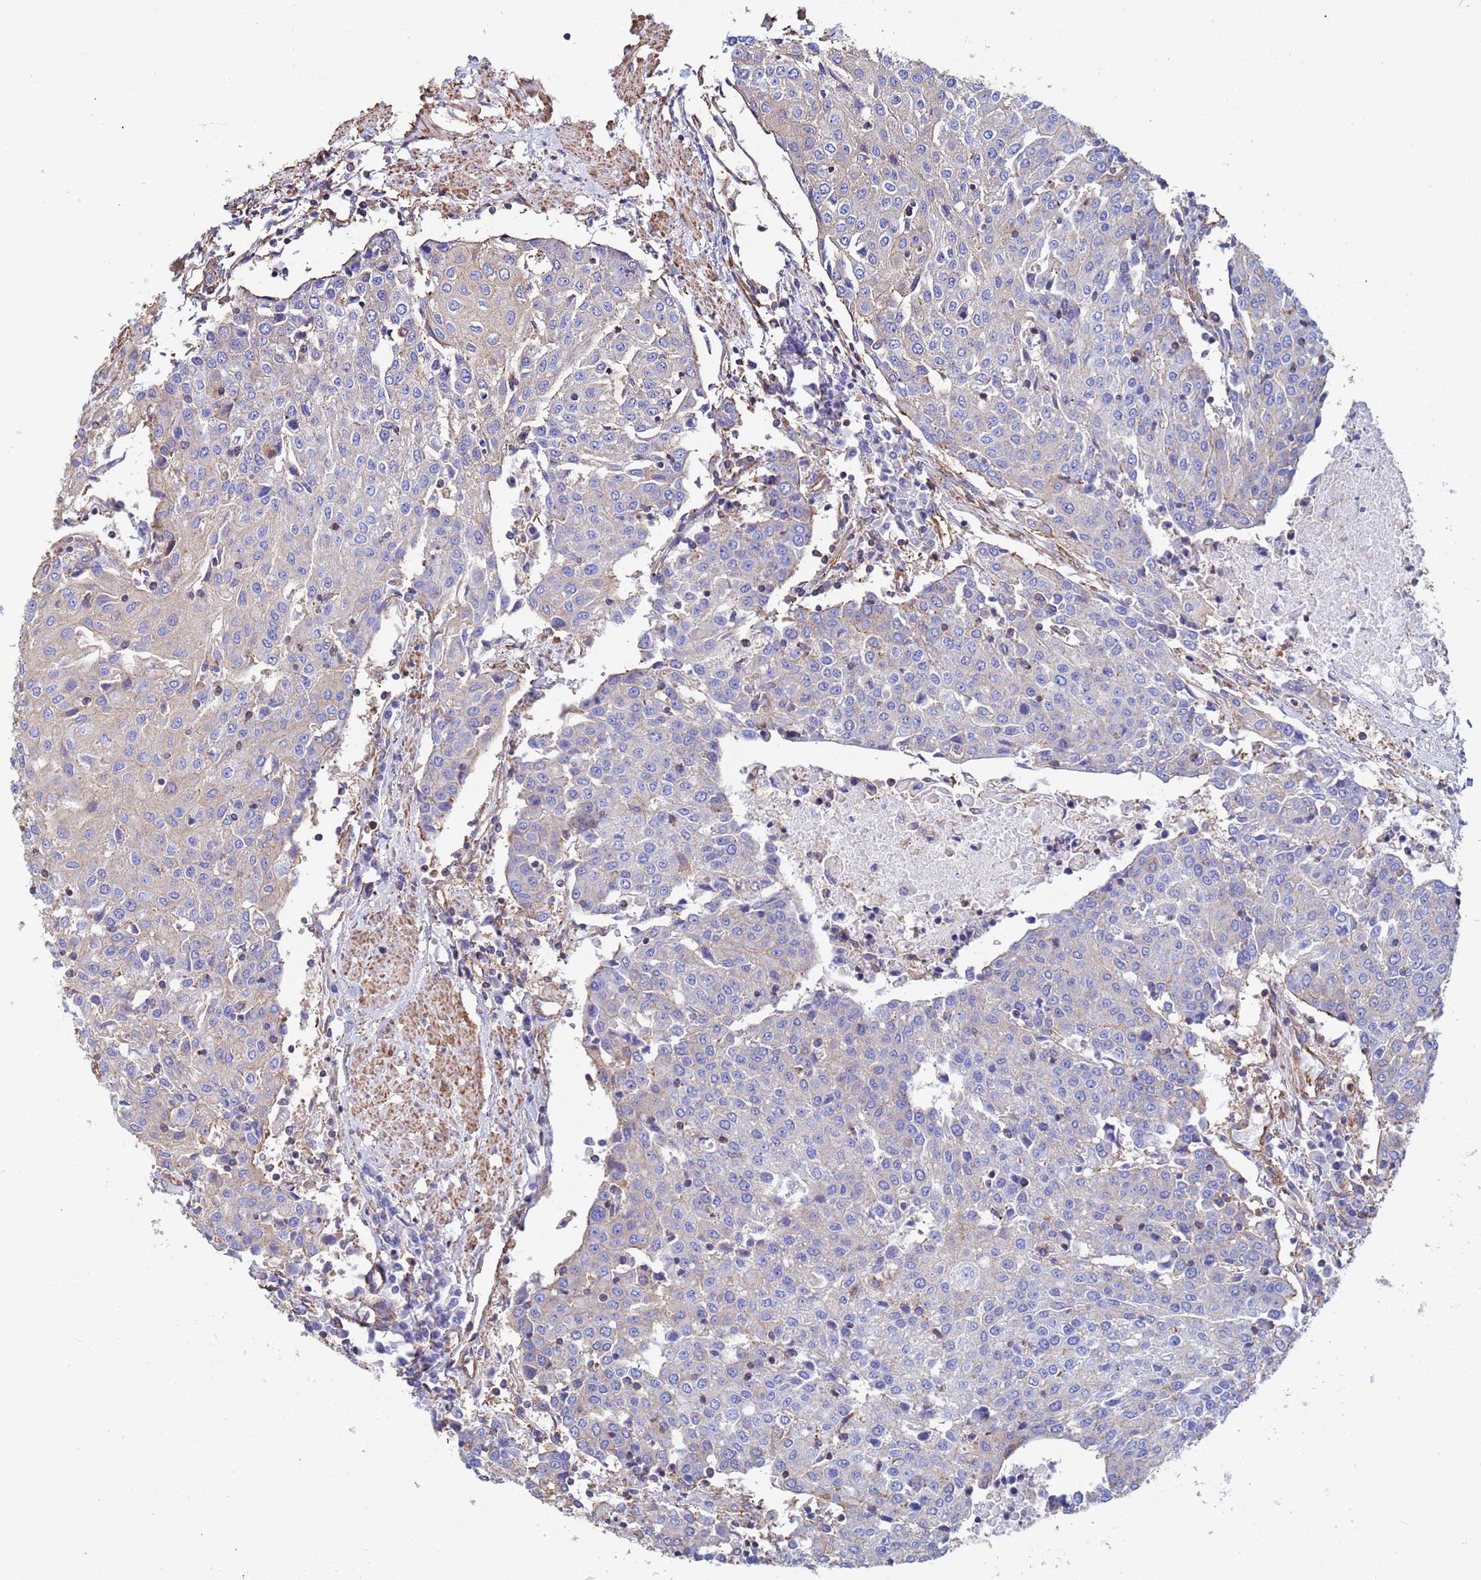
{"staining": {"intensity": "negative", "quantity": "none", "location": "none"}, "tissue": "urothelial cancer", "cell_type": "Tumor cells", "image_type": "cancer", "snomed": [{"axis": "morphology", "description": "Urothelial carcinoma, High grade"}, {"axis": "topography", "description": "Urinary bladder"}], "caption": "A high-resolution image shows immunohistochemistry staining of urothelial cancer, which demonstrates no significant positivity in tumor cells.", "gene": "MYL12A", "patient": {"sex": "female", "age": 85}}